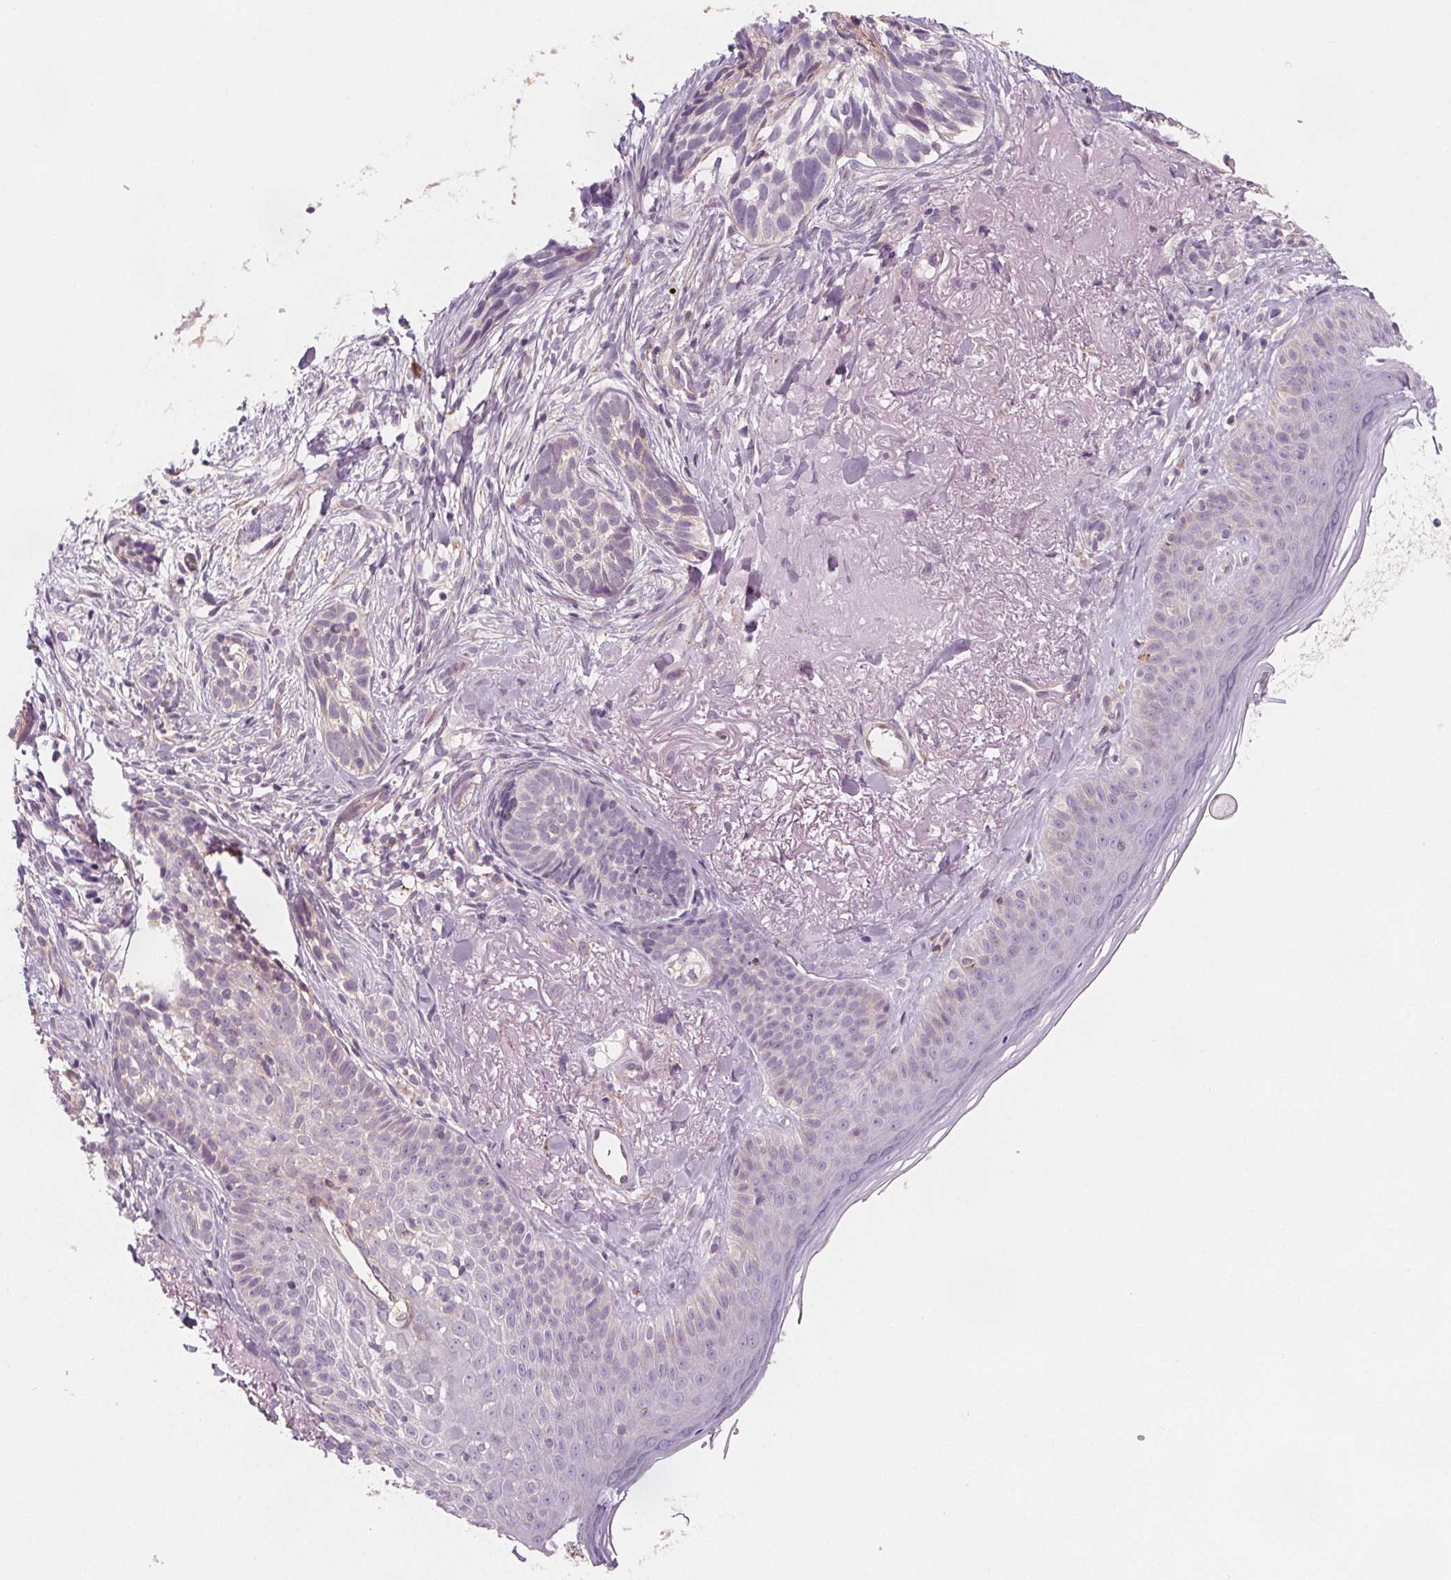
{"staining": {"intensity": "negative", "quantity": "none", "location": "none"}, "tissue": "skin cancer", "cell_type": "Tumor cells", "image_type": "cancer", "snomed": [{"axis": "morphology", "description": "Basal cell carcinoma"}, {"axis": "morphology", "description": "BCC, high aggressive"}, {"axis": "topography", "description": "Skin"}], "caption": "Immunohistochemical staining of skin cancer (bcc,  high aggressive) displays no significant positivity in tumor cells.", "gene": "ADAM33", "patient": {"sex": "female", "age": 86}}